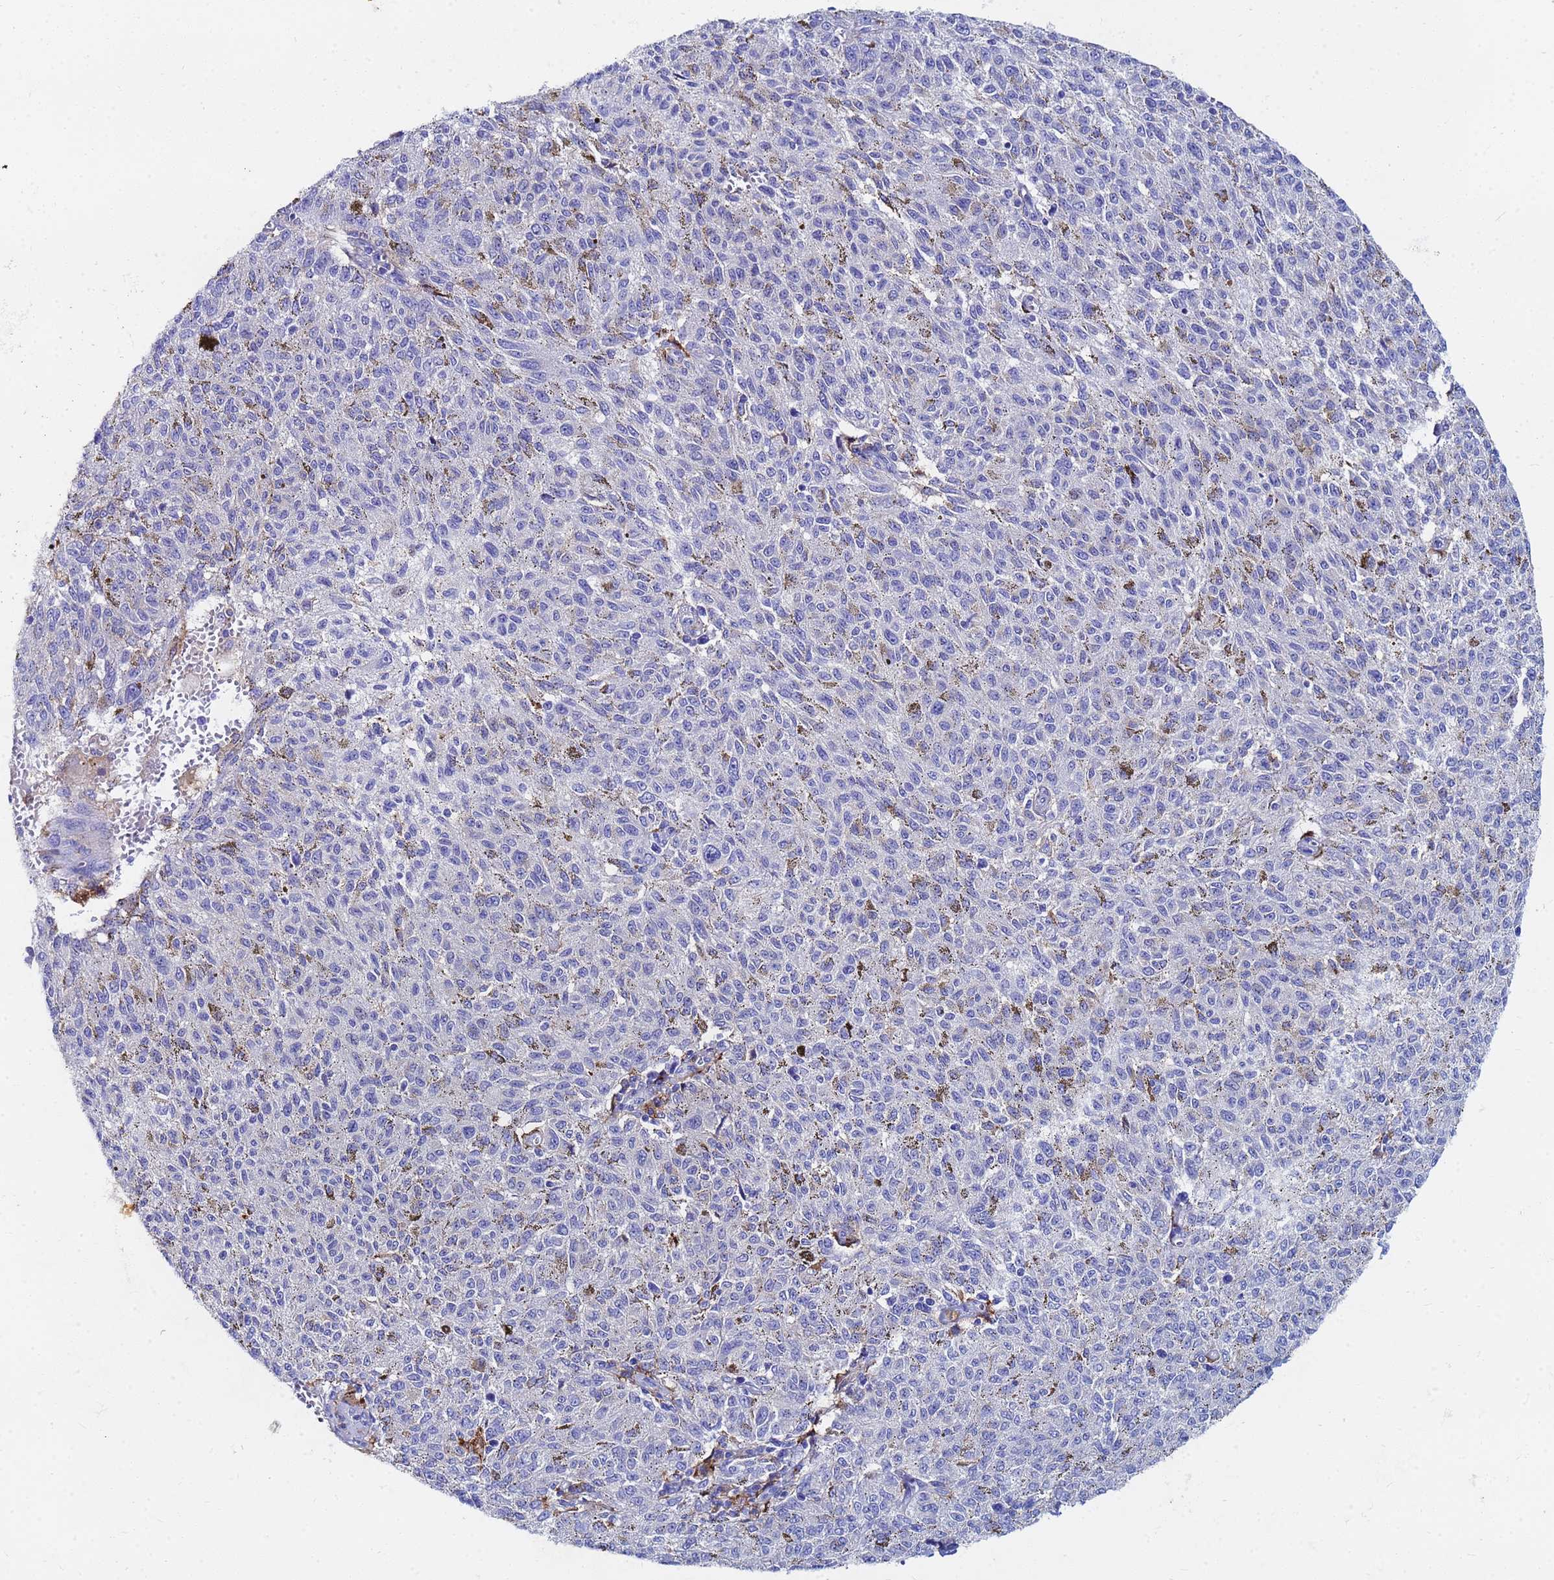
{"staining": {"intensity": "negative", "quantity": "none", "location": "none"}, "tissue": "melanoma", "cell_type": "Tumor cells", "image_type": "cancer", "snomed": [{"axis": "morphology", "description": "Malignant melanoma, NOS"}, {"axis": "topography", "description": "Skin"}], "caption": "High power microscopy image of an immunohistochemistry image of malignant melanoma, revealing no significant staining in tumor cells.", "gene": "BASP1", "patient": {"sex": "female", "age": 72}}